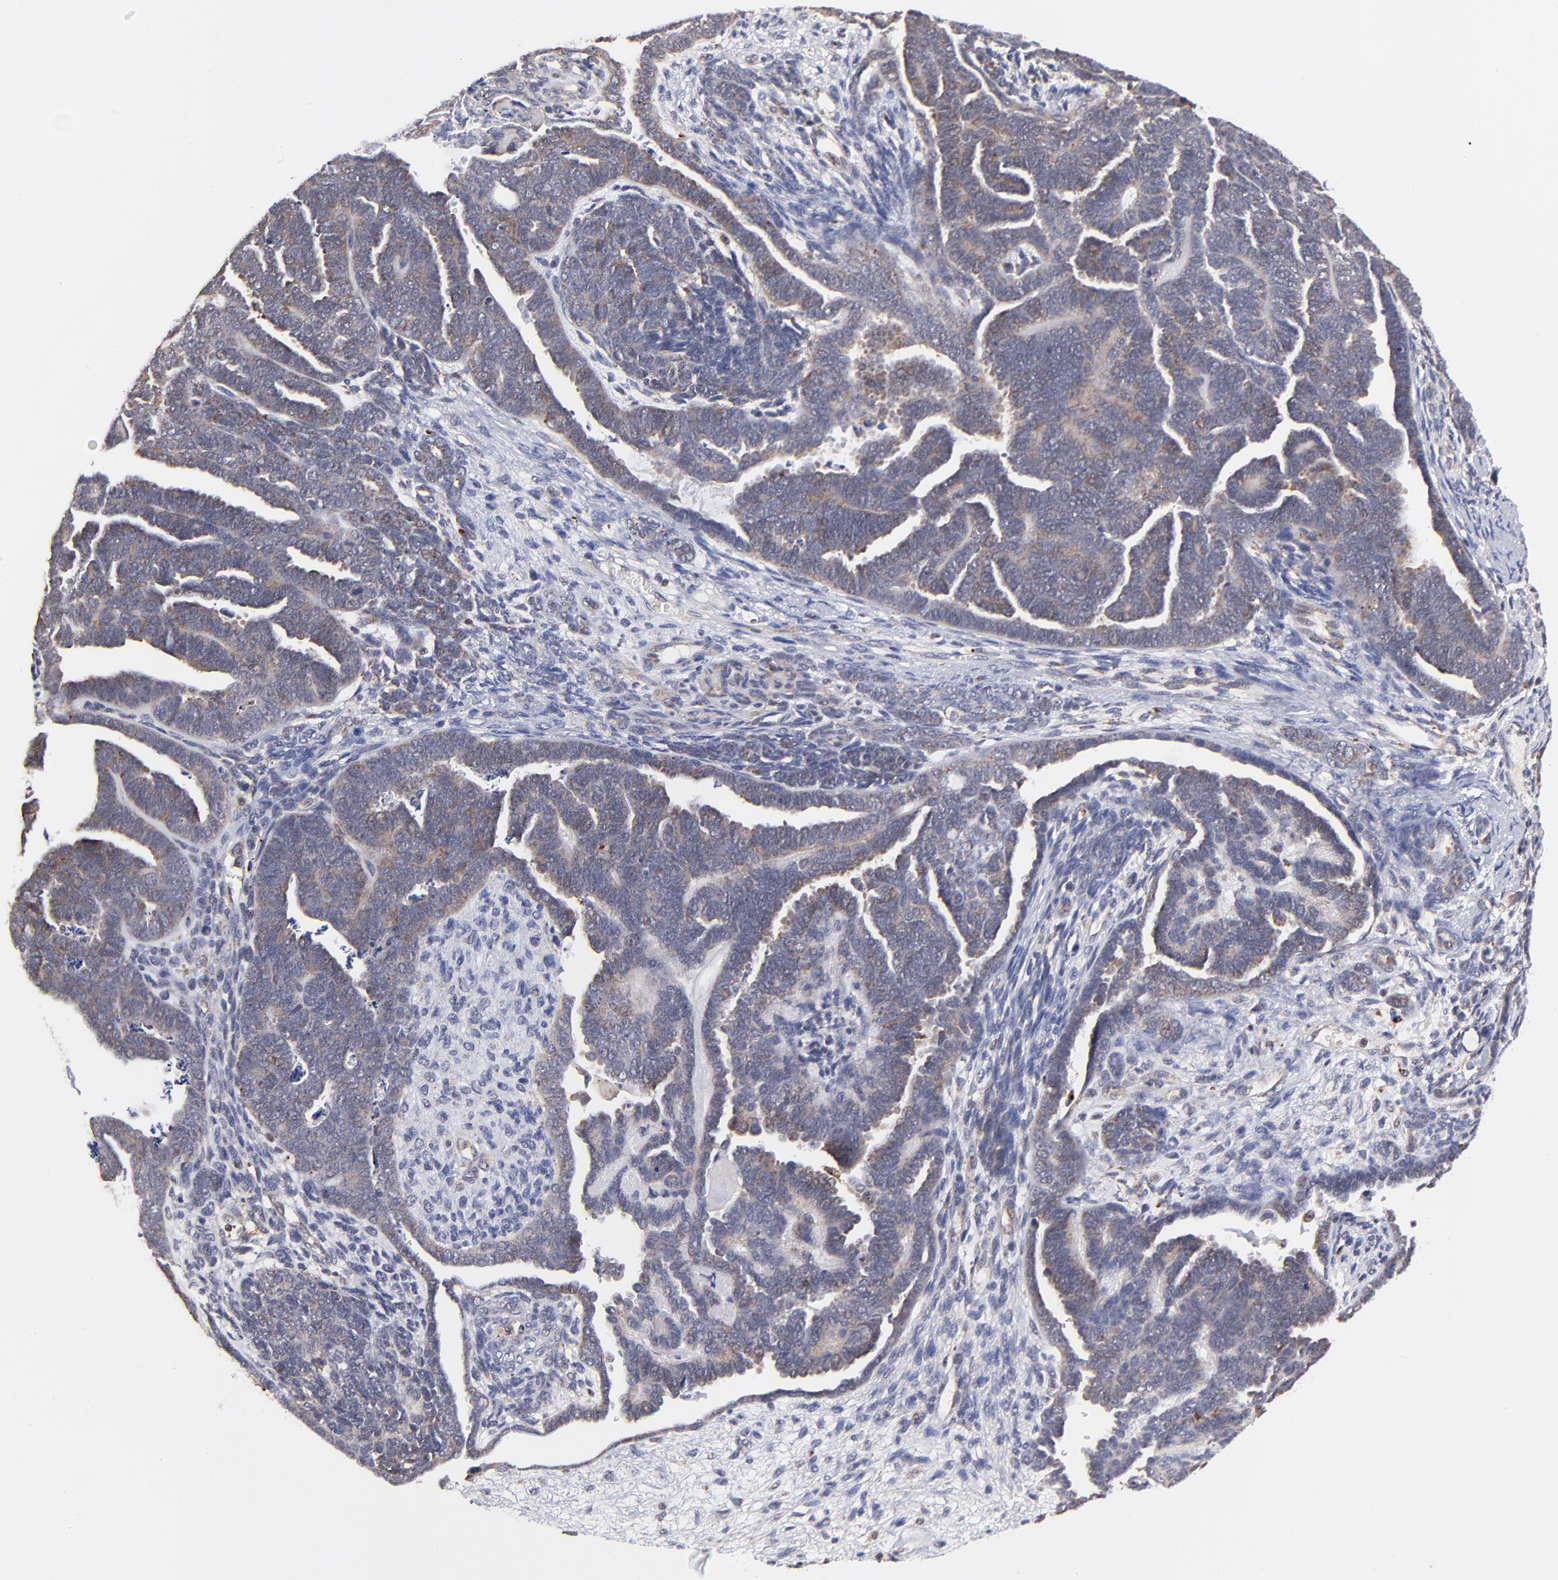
{"staining": {"intensity": "weak", "quantity": "25%-75%", "location": "cytoplasmic/membranous"}, "tissue": "endometrial cancer", "cell_type": "Tumor cells", "image_type": "cancer", "snomed": [{"axis": "morphology", "description": "Neoplasm, malignant, NOS"}, {"axis": "topography", "description": "Endometrium"}], "caption": "IHC of endometrial cancer (malignant neoplasm) shows low levels of weak cytoplasmic/membranous expression in approximately 25%-75% of tumor cells.", "gene": "MAP2K7", "patient": {"sex": "female", "age": 74}}